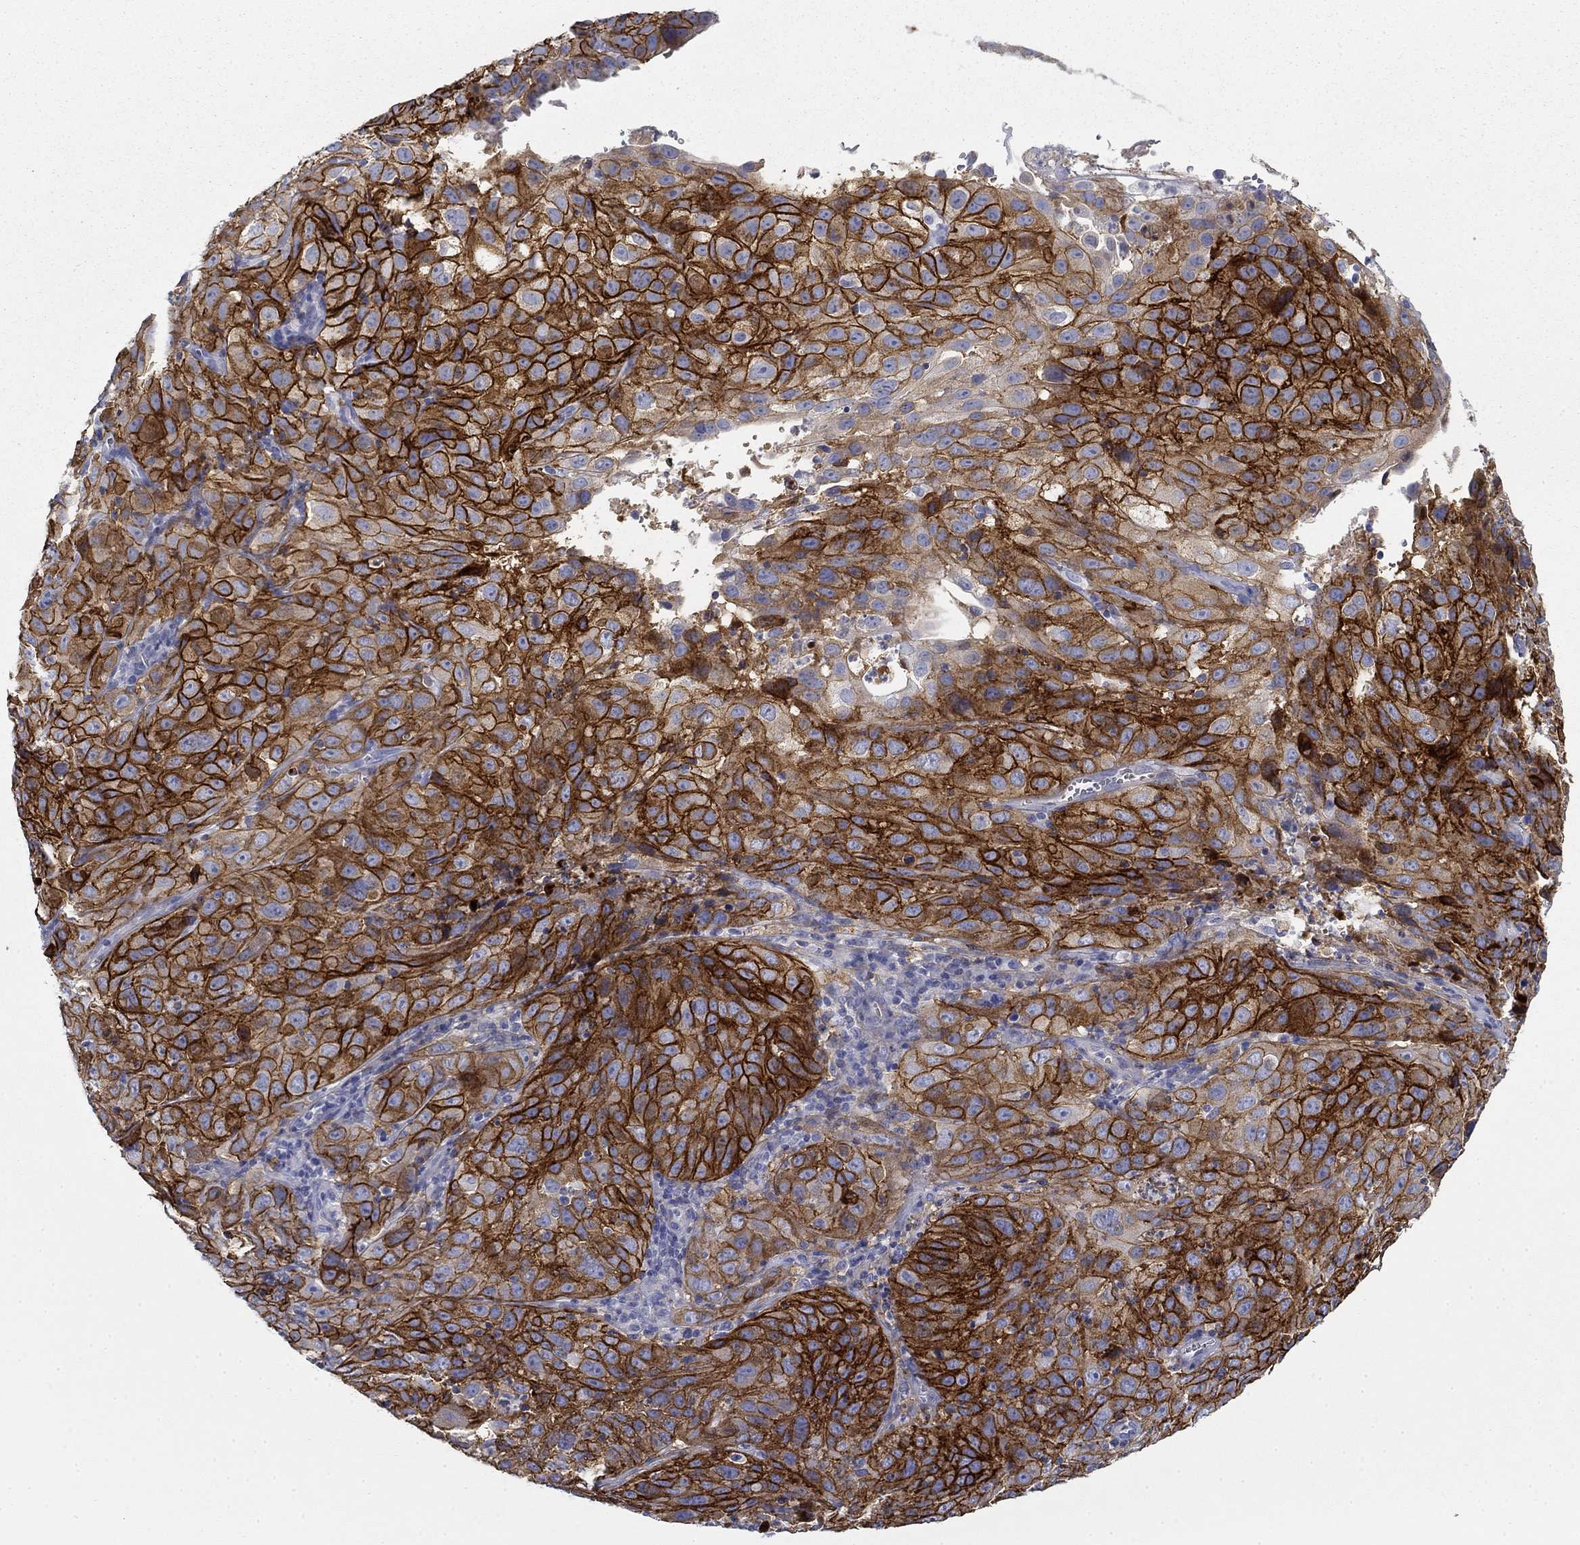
{"staining": {"intensity": "strong", "quantity": ">75%", "location": "cytoplasmic/membranous"}, "tissue": "cervical cancer", "cell_type": "Tumor cells", "image_type": "cancer", "snomed": [{"axis": "morphology", "description": "Squamous cell carcinoma, NOS"}, {"axis": "topography", "description": "Cervix"}], "caption": "An image of human cervical cancer (squamous cell carcinoma) stained for a protein reveals strong cytoplasmic/membranous brown staining in tumor cells.", "gene": "GPC1", "patient": {"sex": "female", "age": 32}}